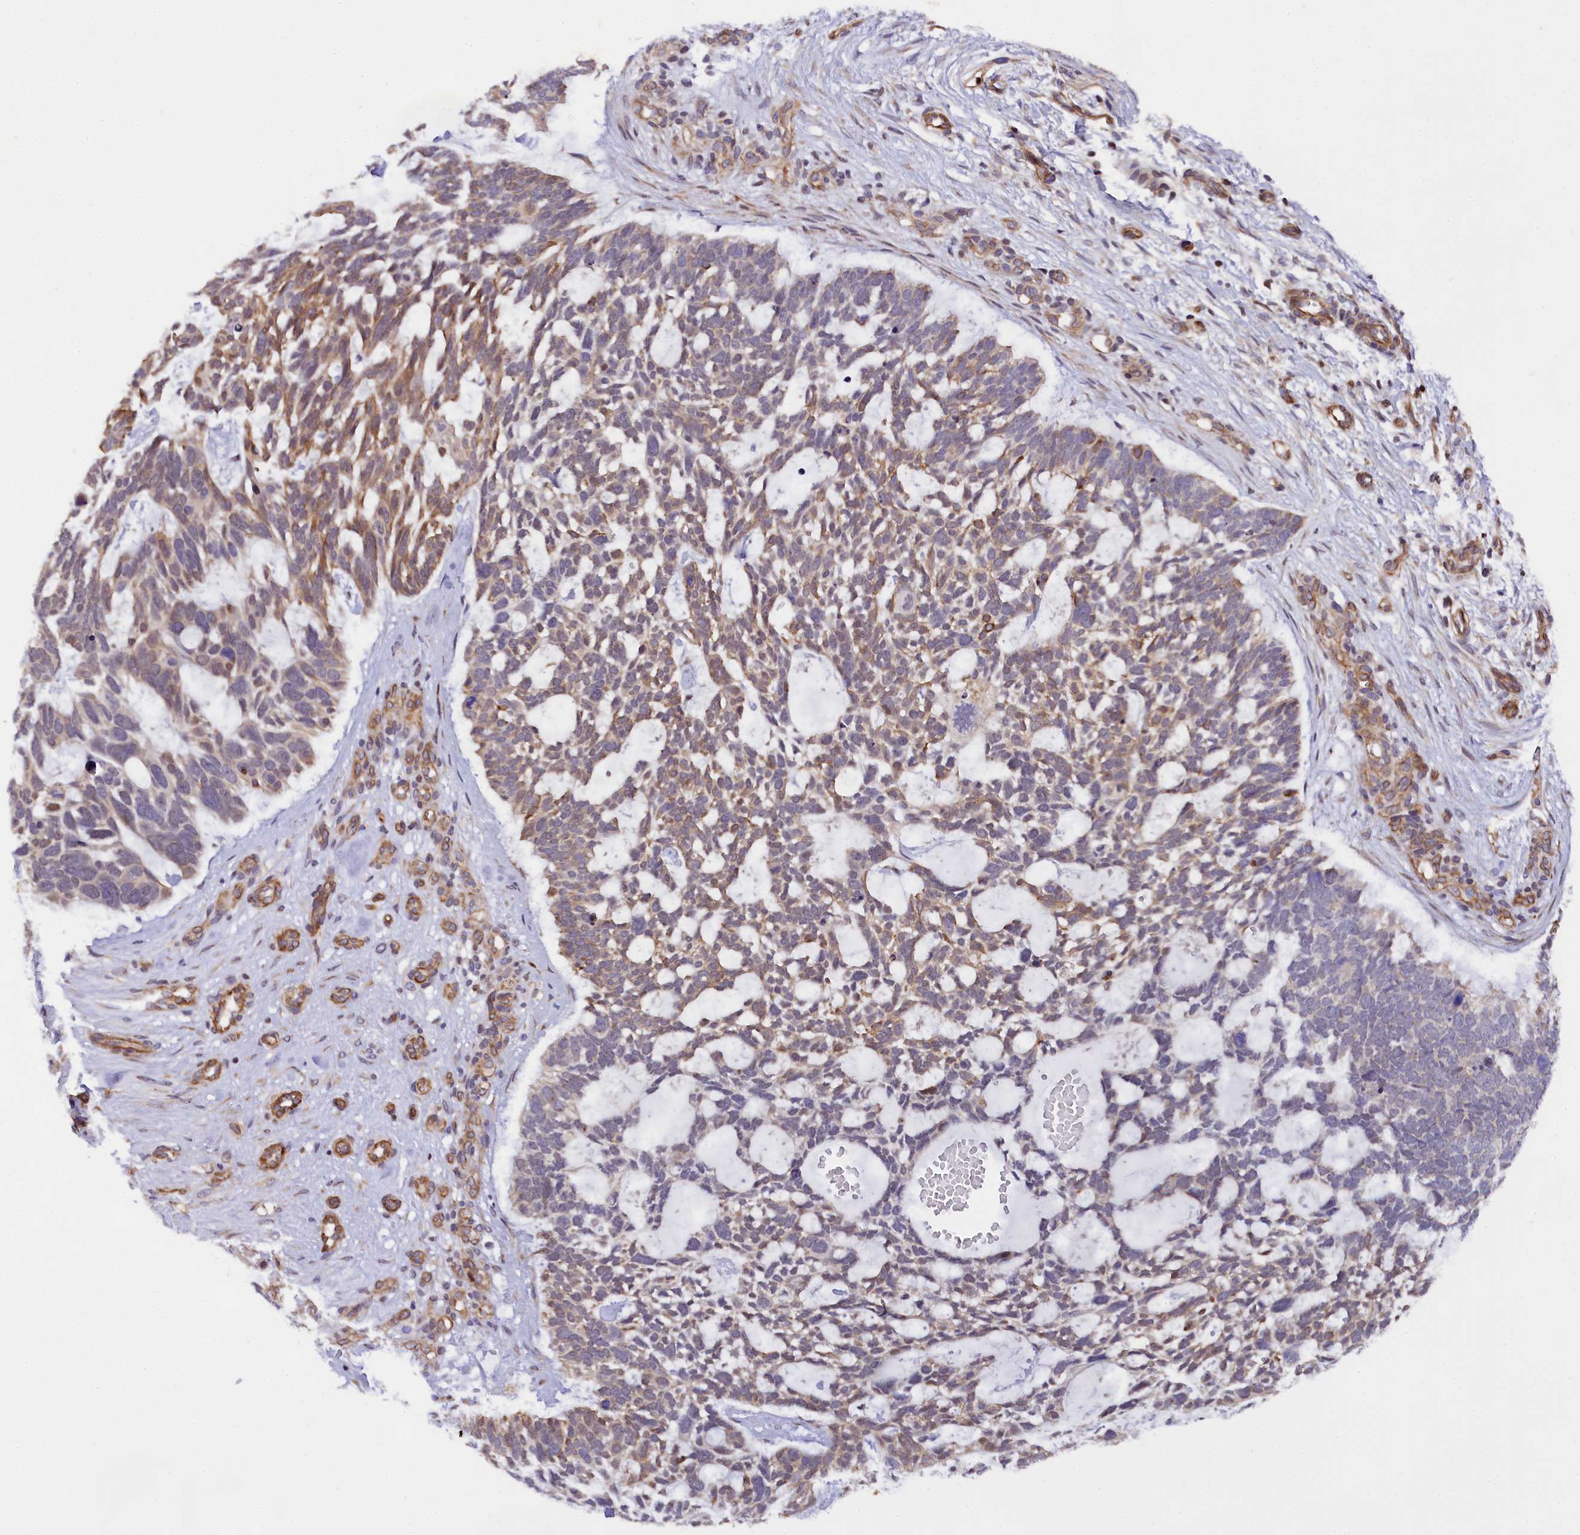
{"staining": {"intensity": "moderate", "quantity": "25%-75%", "location": "cytoplasmic/membranous"}, "tissue": "skin cancer", "cell_type": "Tumor cells", "image_type": "cancer", "snomed": [{"axis": "morphology", "description": "Basal cell carcinoma"}, {"axis": "topography", "description": "Skin"}], "caption": "Skin basal cell carcinoma stained with a brown dye exhibits moderate cytoplasmic/membranous positive positivity in approximately 25%-75% of tumor cells.", "gene": "SP4", "patient": {"sex": "male", "age": 88}}